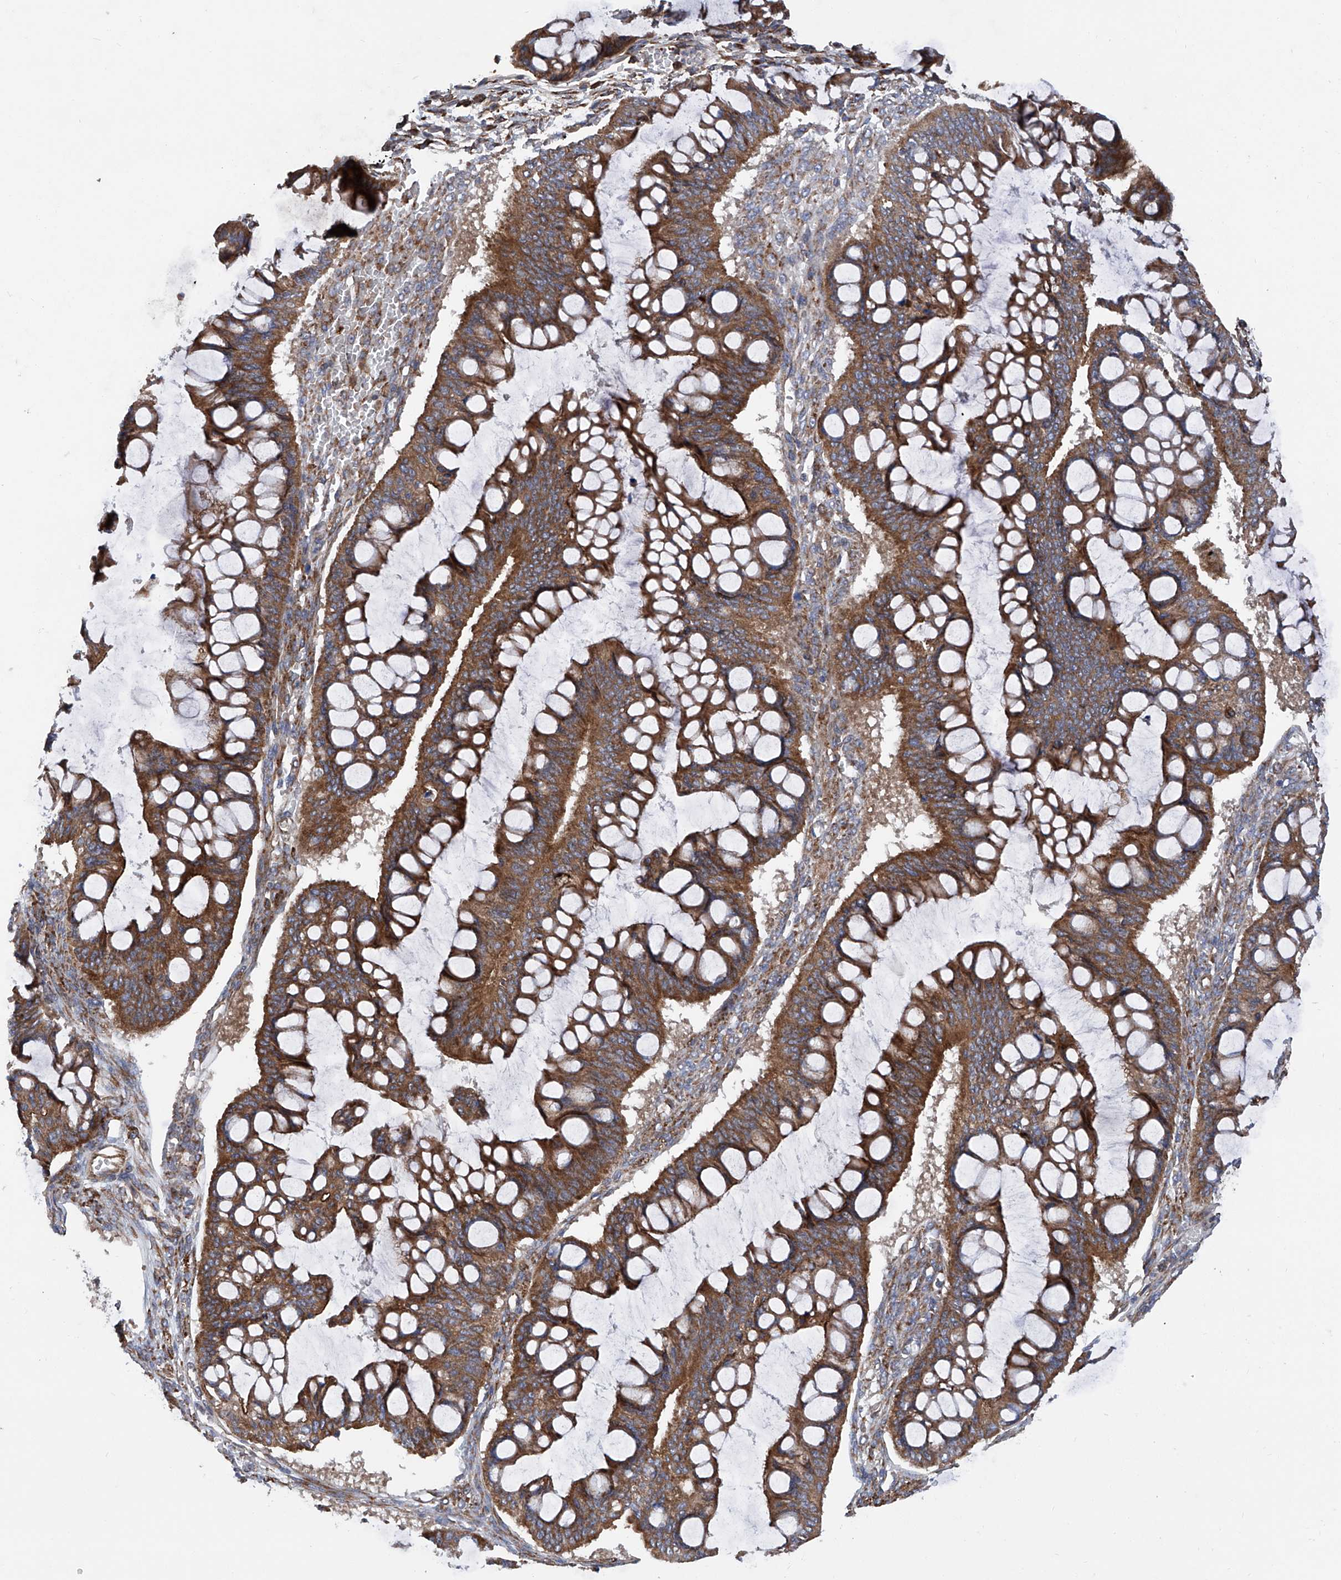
{"staining": {"intensity": "strong", "quantity": ">75%", "location": "cytoplasmic/membranous"}, "tissue": "ovarian cancer", "cell_type": "Tumor cells", "image_type": "cancer", "snomed": [{"axis": "morphology", "description": "Cystadenocarcinoma, mucinous, NOS"}, {"axis": "topography", "description": "Ovary"}], "caption": "The histopathology image shows immunohistochemical staining of ovarian cancer (mucinous cystadenocarcinoma). There is strong cytoplasmic/membranous positivity is identified in about >75% of tumor cells.", "gene": "ASCC3", "patient": {"sex": "female", "age": 73}}